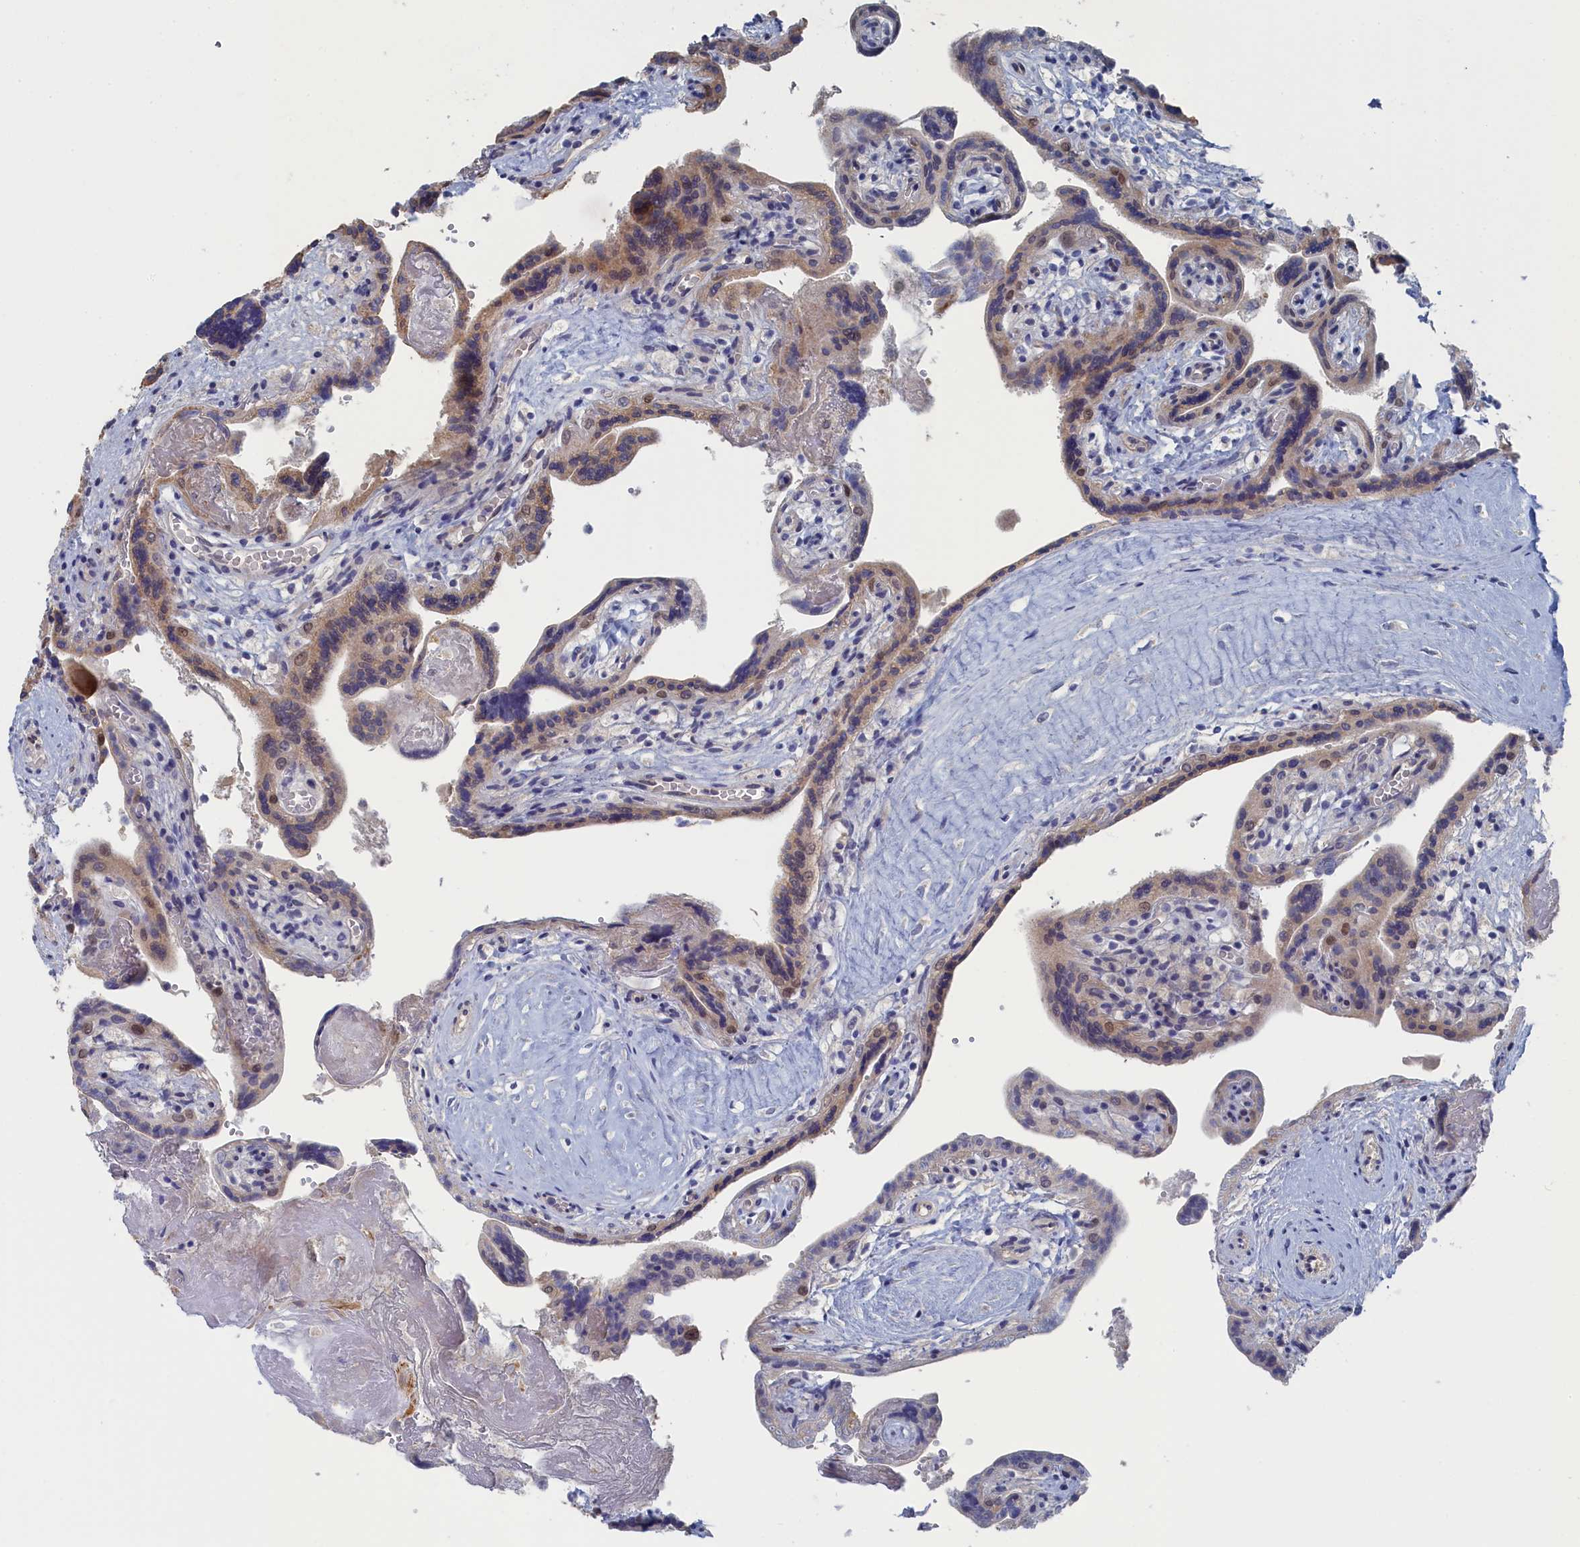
{"staining": {"intensity": "weak", "quantity": ">75%", "location": "cytoplasmic/membranous"}, "tissue": "placenta", "cell_type": "Trophoblastic cells", "image_type": "normal", "snomed": [{"axis": "morphology", "description": "Normal tissue, NOS"}, {"axis": "topography", "description": "Placenta"}], "caption": "Brown immunohistochemical staining in unremarkable placenta demonstrates weak cytoplasmic/membranous staining in approximately >75% of trophoblastic cells. (DAB (3,3'-diaminobenzidine) IHC, brown staining for protein, blue staining for nuclei).", "gene": "IRGQ", "patient": {"sex": "female", "age": 37}}